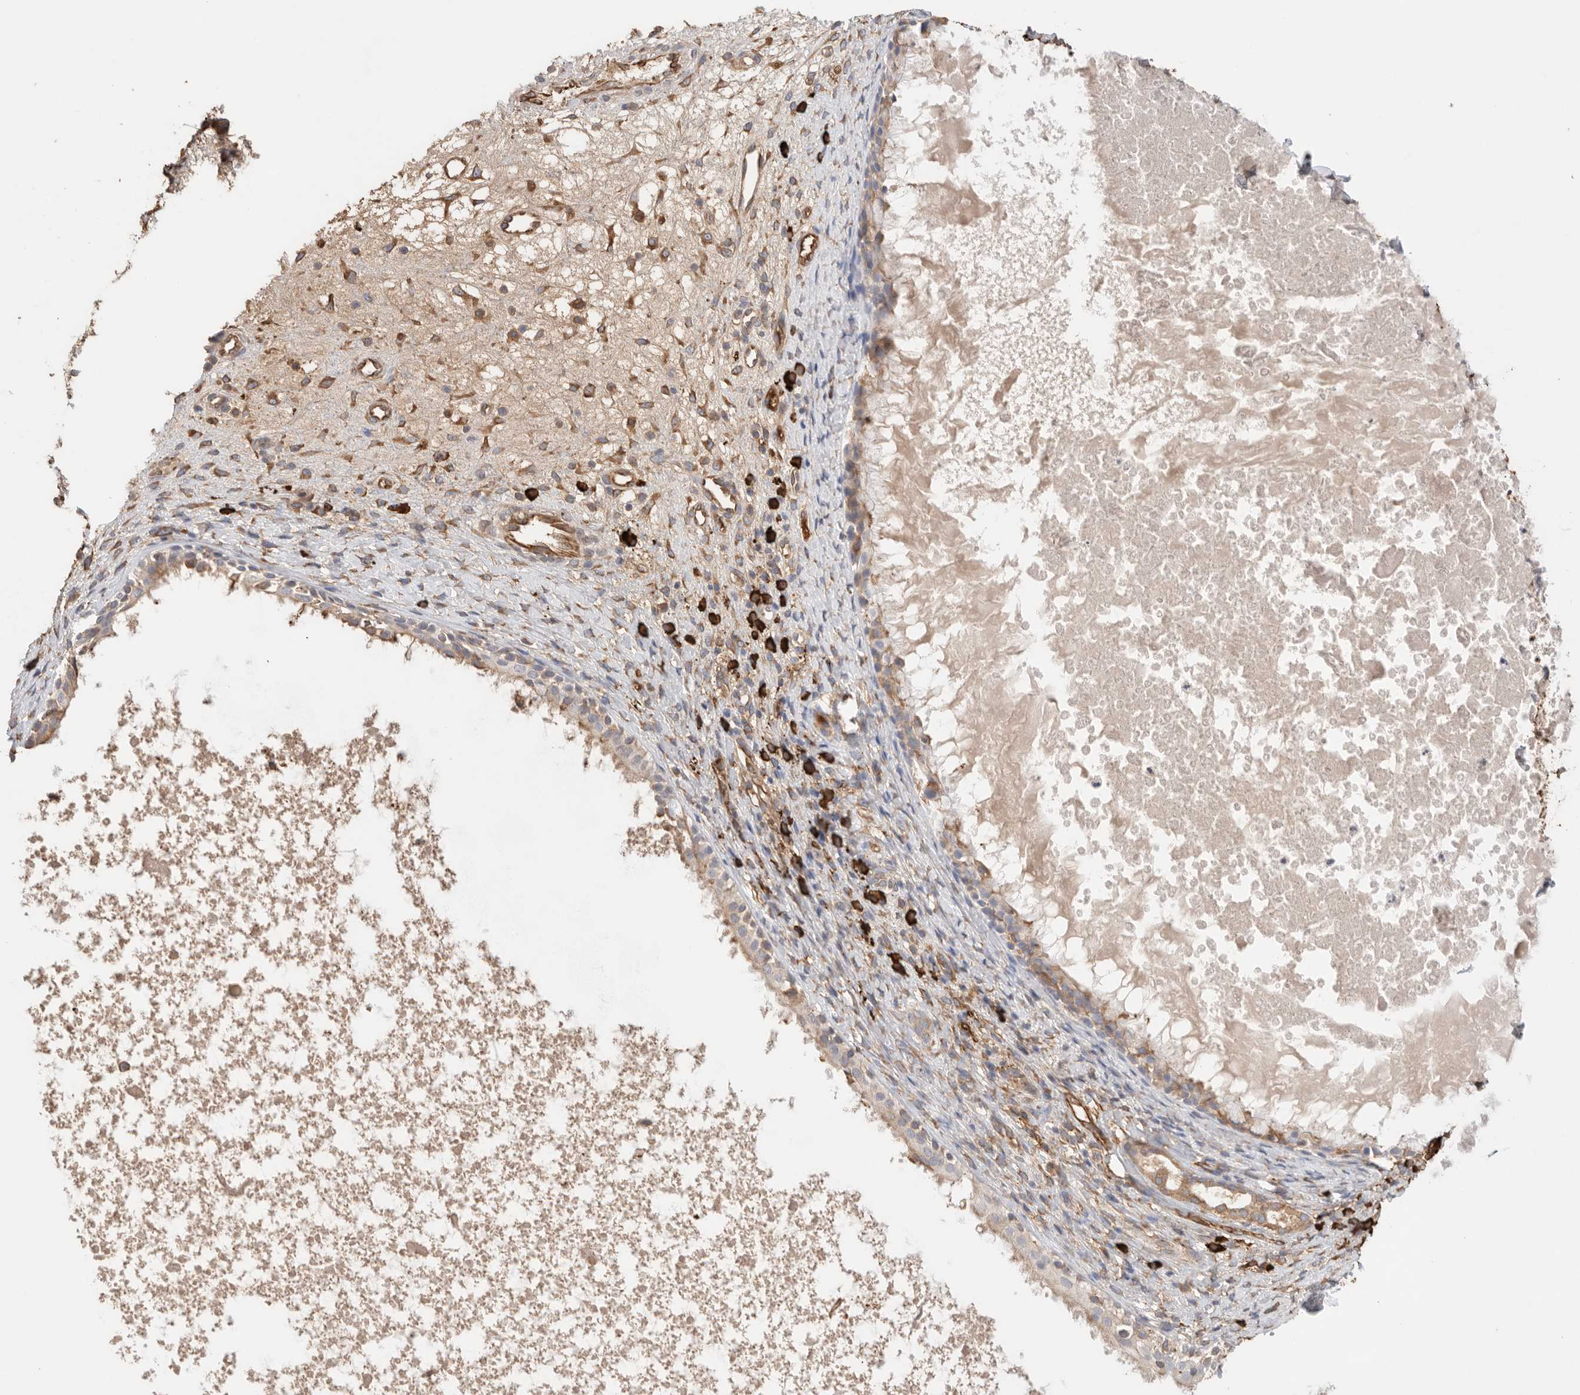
{"staining": {"intensity": "moderate", "quantity": "25%-75%", "location": "cytoplasmic/membranous"}, "tissue": "nasopharynx", "cell_type": "Respiratory epithelial cells", "image_type": "normal", "snomed": [{"axis": "morphology", "description": "Normal tissue, NOS"}, {"axis": "topography", "description": "Nasopharynx"}], "caption": "Protein staining of benign nasopharynx shows moderate cytoplasmic/membranous staining in about 25%-75% of respiratory epithelial cells.", "gene": "BLOC1S5", "patient": {"sex": "male", "age": 22}}